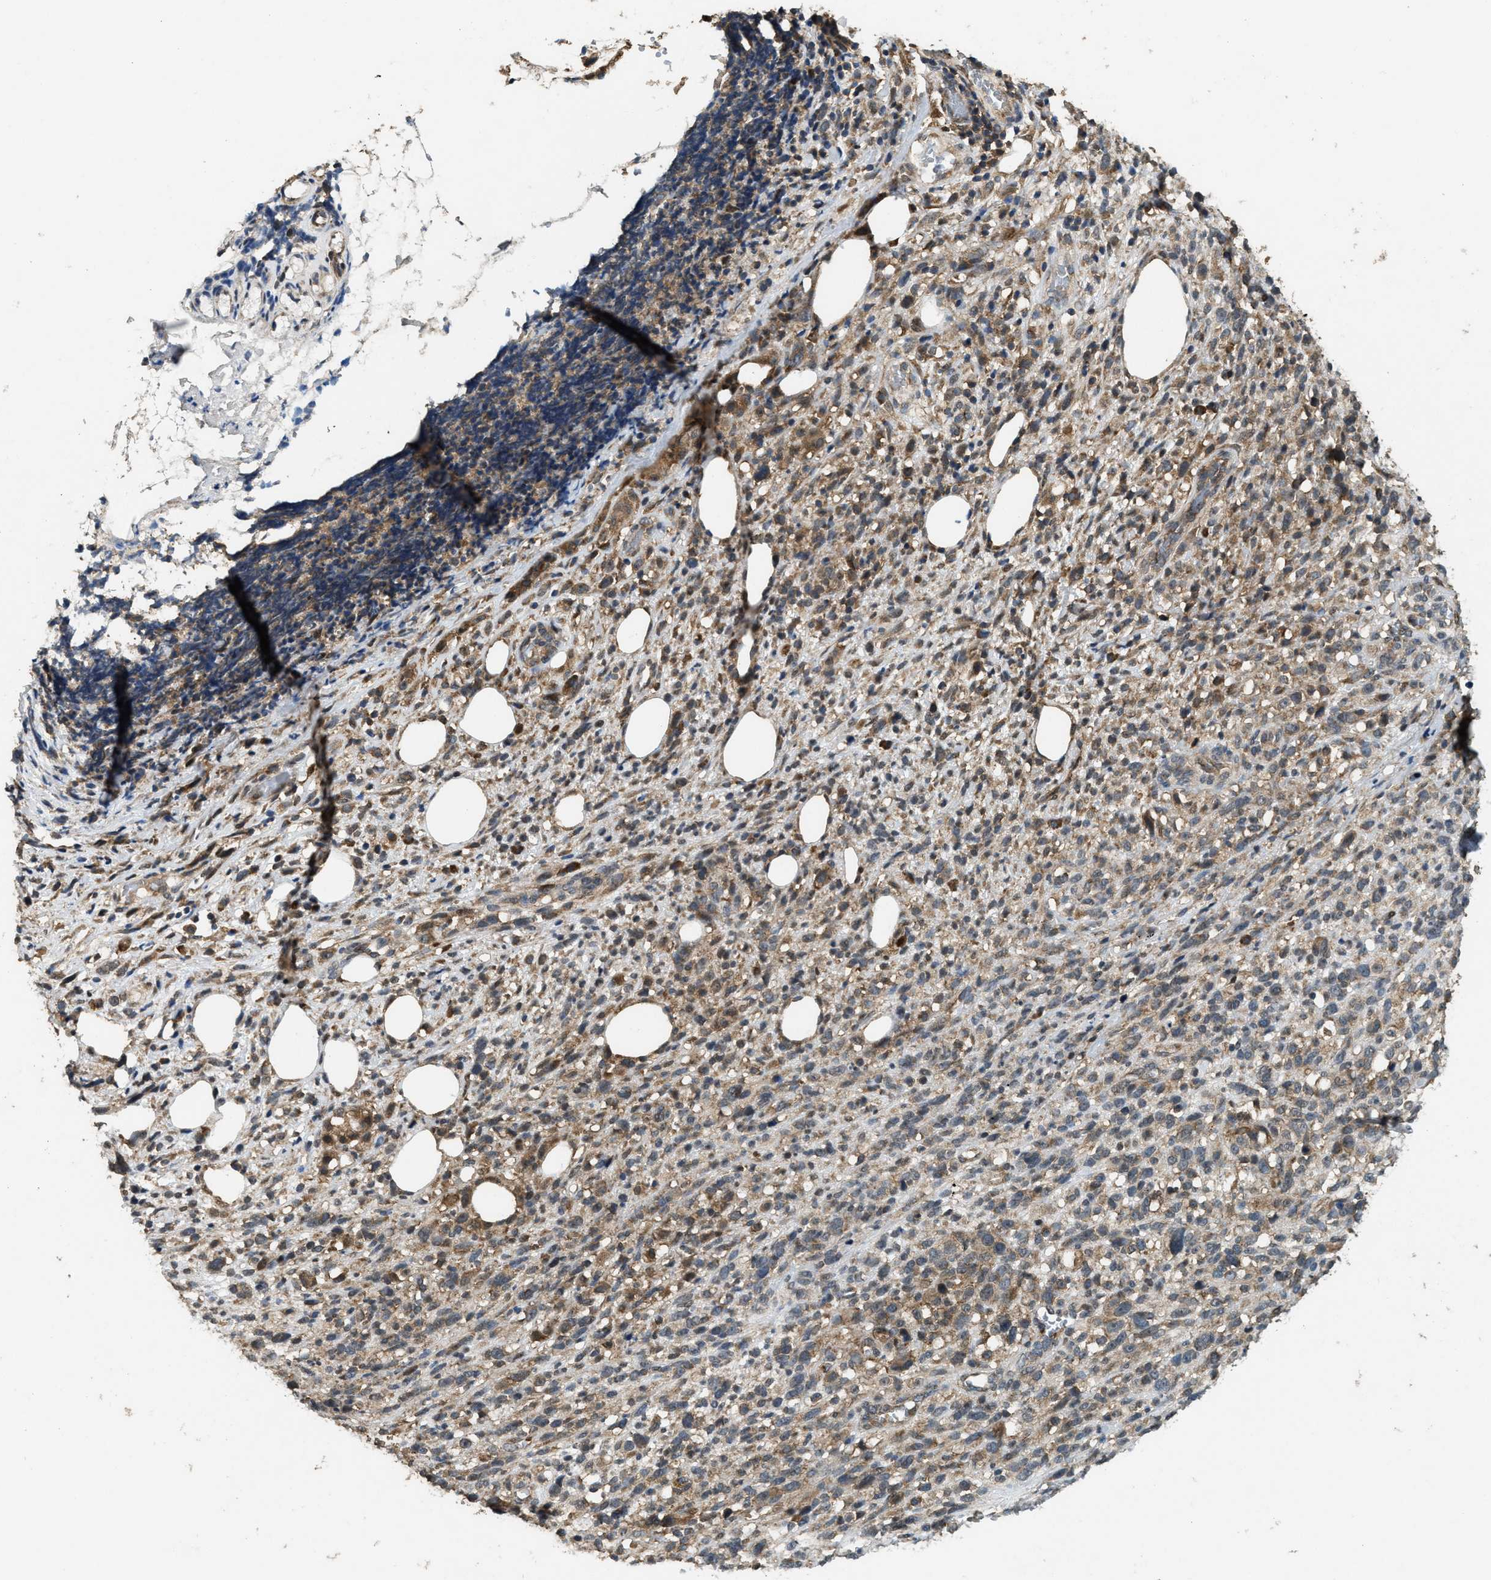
{"staining": {"intensity": "weak", "quantity": ">75%", "location": "cytoplasmic/membranous"}, "tissue": "melanoma", "cell_type": "Tumor cells", "image_type": "cancer", "snomed": [{"axis": "morphology", "description": "Malignant melanoma, NOS"}, {"axis": "topography", "description": "Skin"}], "caption": "Protein positivity by IHC reveals weak cytoplasmic/membranous positivity in about >75% of tumor cells in malignant melanoma. The staining was performed using DAB, with brown indicating positive protein expression. Nuclei are stained blue with hematoxylin.", "gene": "ARHGEF5", "patient": {"sex": "female", "age": 55}}